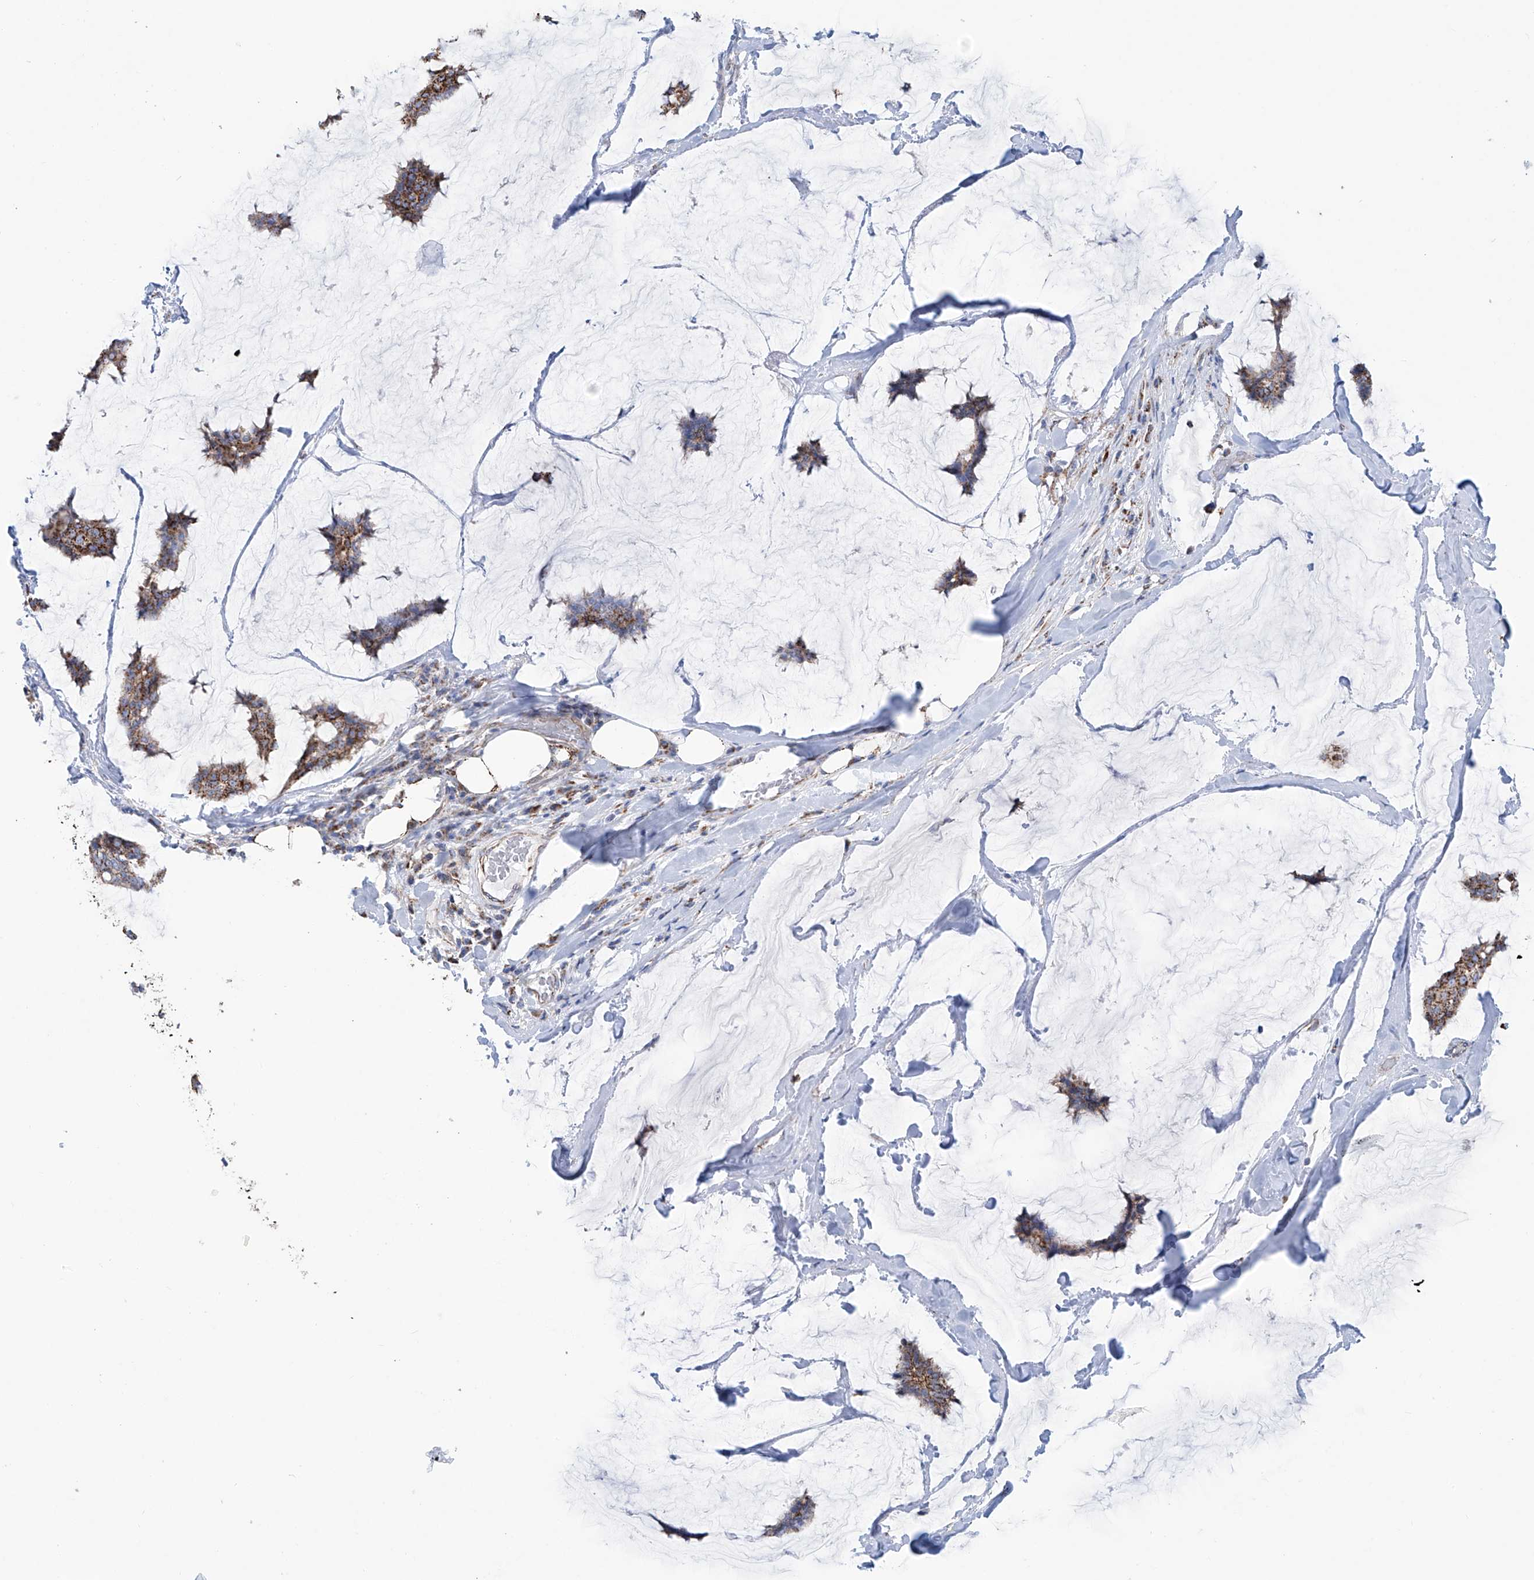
{"staining": {"intensity": "strong", "quantity": ">75%", "location": "cytoplasmic/membranous"}, "tissue": "breast cancer", "cell_type": "Tumor cells", "image_type": "cancer", "snomed": [{"axis": "morphology", "description": "Duct carcinoma"}, {"axis": "topography", "description": "Breast"}], "caption": "Immunohistochemistry (IHC) (DAB (3,3'-diaminobenzidine)) staining of invasive ductal carcinoma (breast) shows strong cytoplasmic/membranous protein positivity in approximately >75% of tumor cells. The protein of interest is shown in brown color, while the nuclei are stained blue.", "gene": "ALDH6A1", "patient": {"sex": "female", "age": 93}}